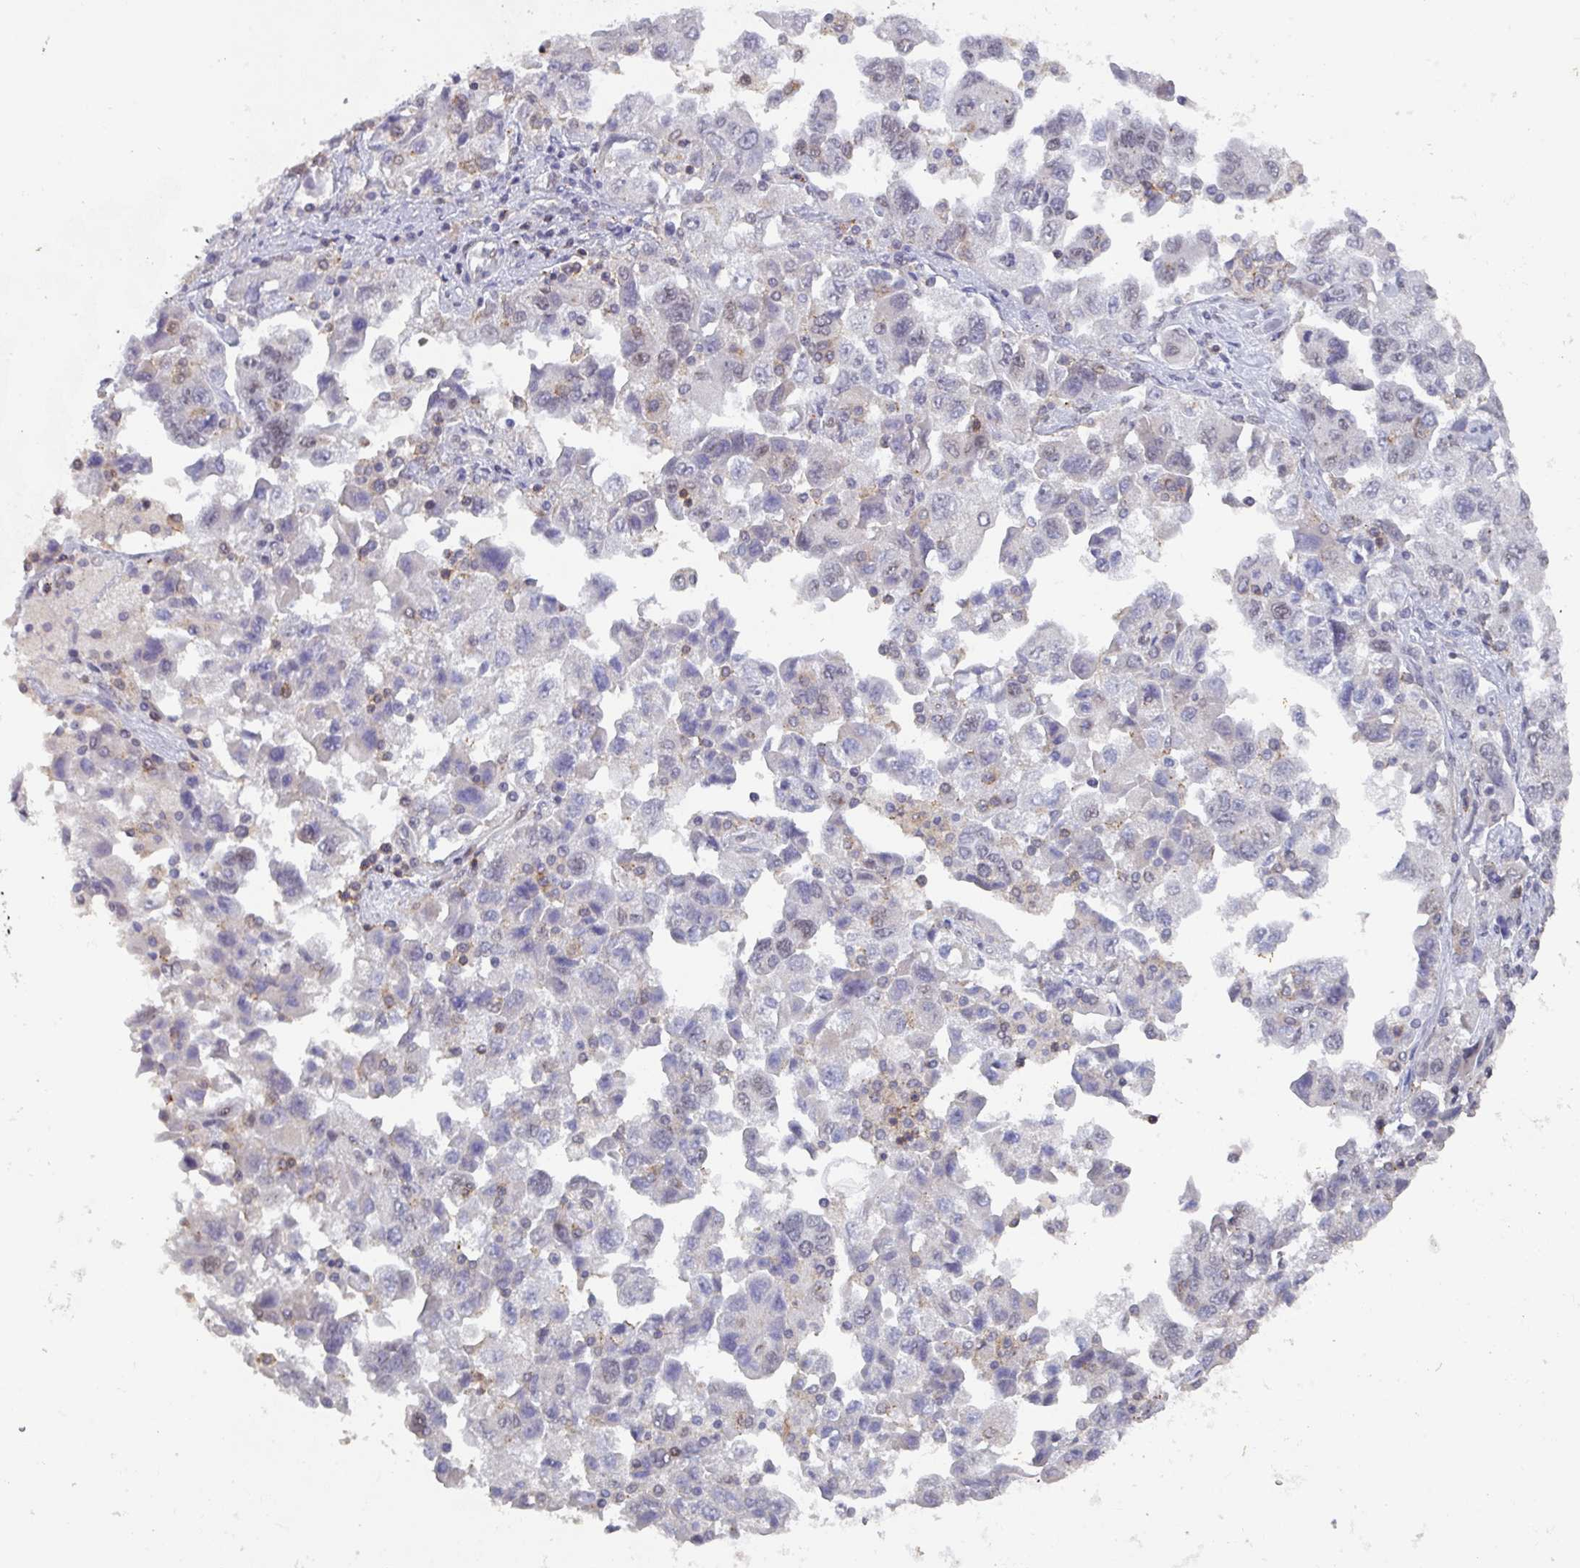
{"staining": {"intensity": "negative", "quantity": "none", "location": "none"}, "tissue": "ovarian cancer", "cell_type": "Tumor cells", "image_type": "cancer", "snomed": [{"axis": "morphology", "description": "Carcinoma, NOS"}, {"axis": "morphology", "description": "Cystadenocarcinoma, serous, NOS"}, {"axis": "topography", "description": "Ovary"}], "caption": "Human ovarian cancer stained for a protein using IHC displays no expression in tumor cells.", "gene": "RASAL3", "patient": {"sex": "female", "age": 69}}